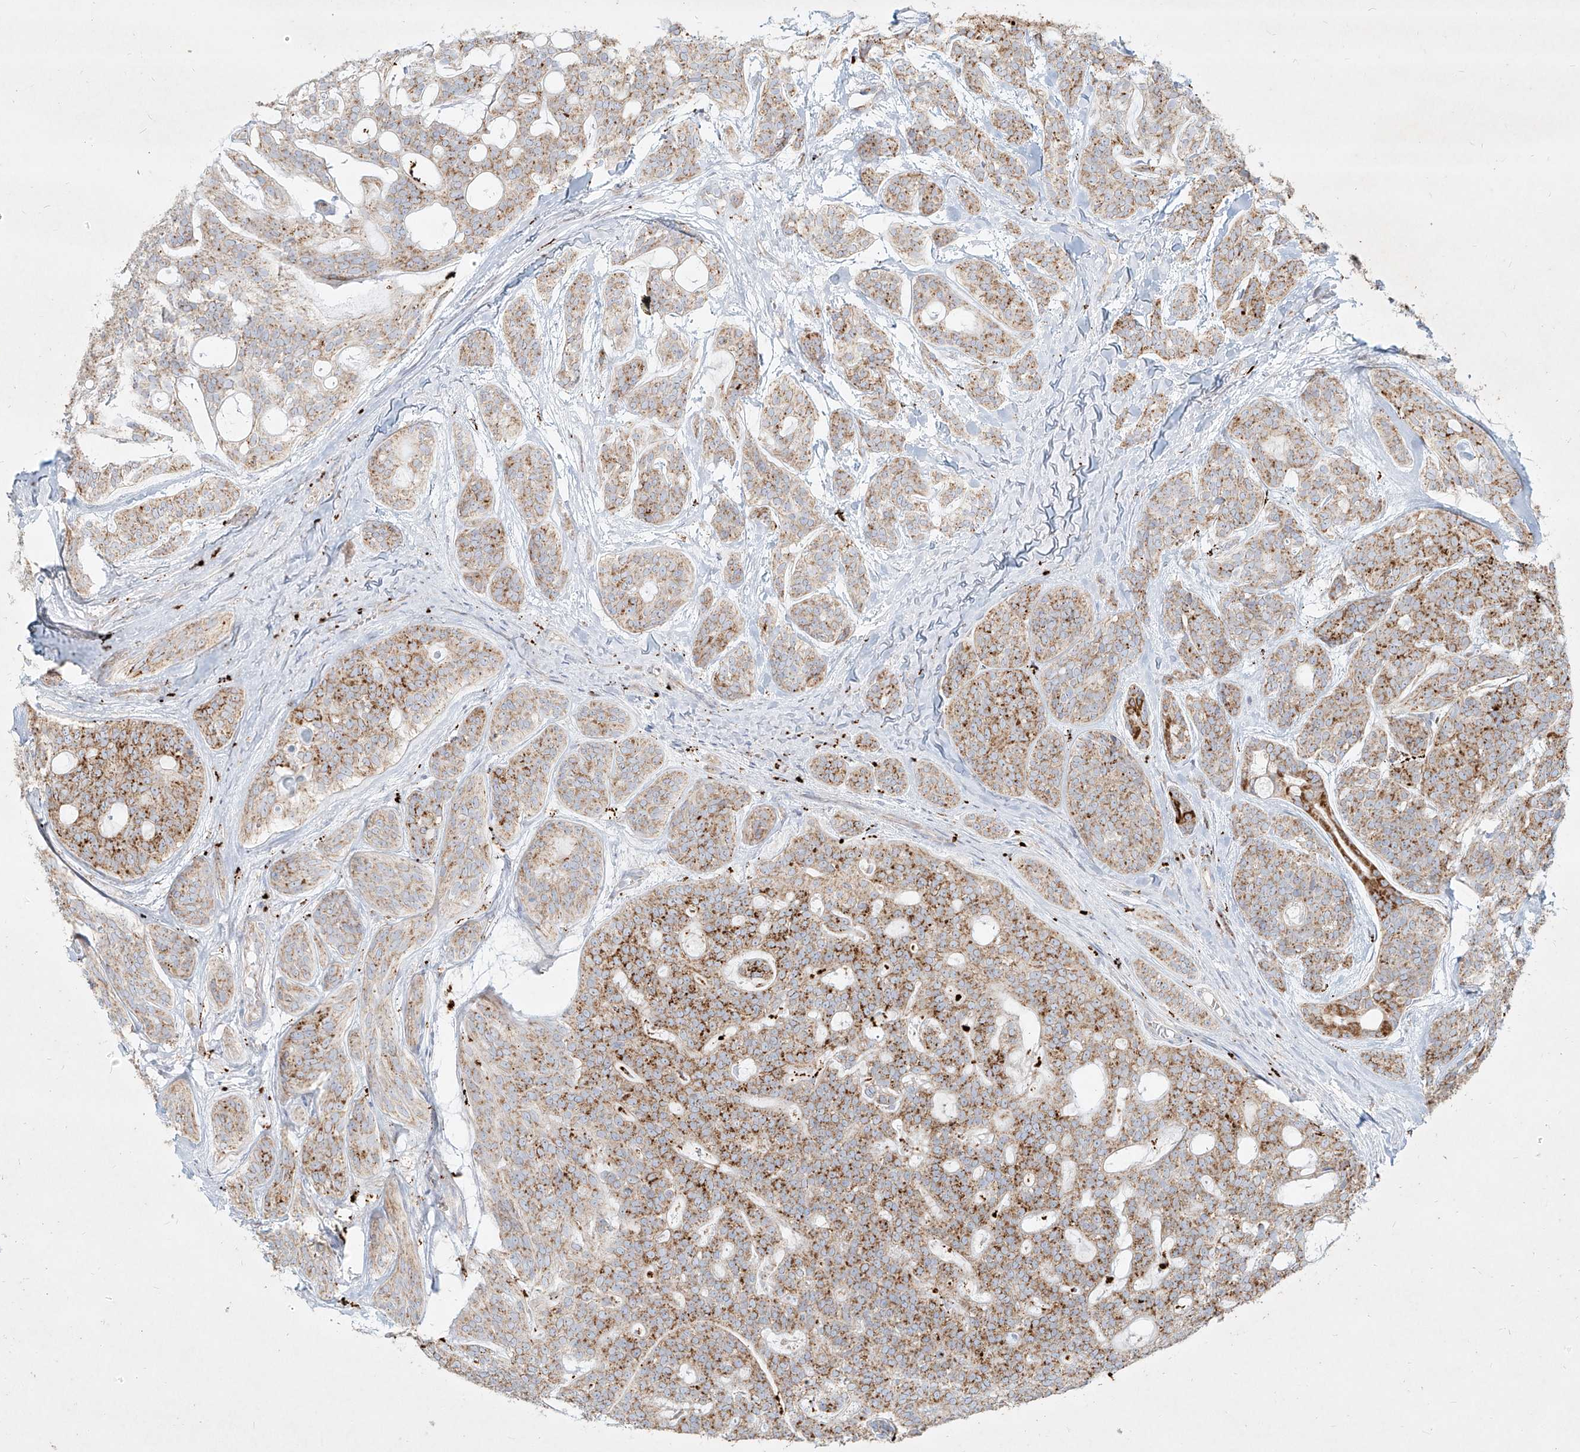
{"staining": {"intensity": "moderate", "quantity": "25%-75%", "location": "cytoplasmic/membranous"}, "tissue": "head and neck cancer", "cell_type": "Tumor cells", "image_type": "cancer", "snomed": [{"axis": "morphology", "description": "Adenocarcinoma, NOS"}, {"axis": "topography", "description": "Head-Neck"}], "caption": "Protein positivity by IHC shows moderate cytoplasmic/membranous positivity in about 25%-75% of tumor cells in head and neck cancer (adenocarcinoma).", "gene": "MTX2", "patient": {"sex": "male", "age": 66}}